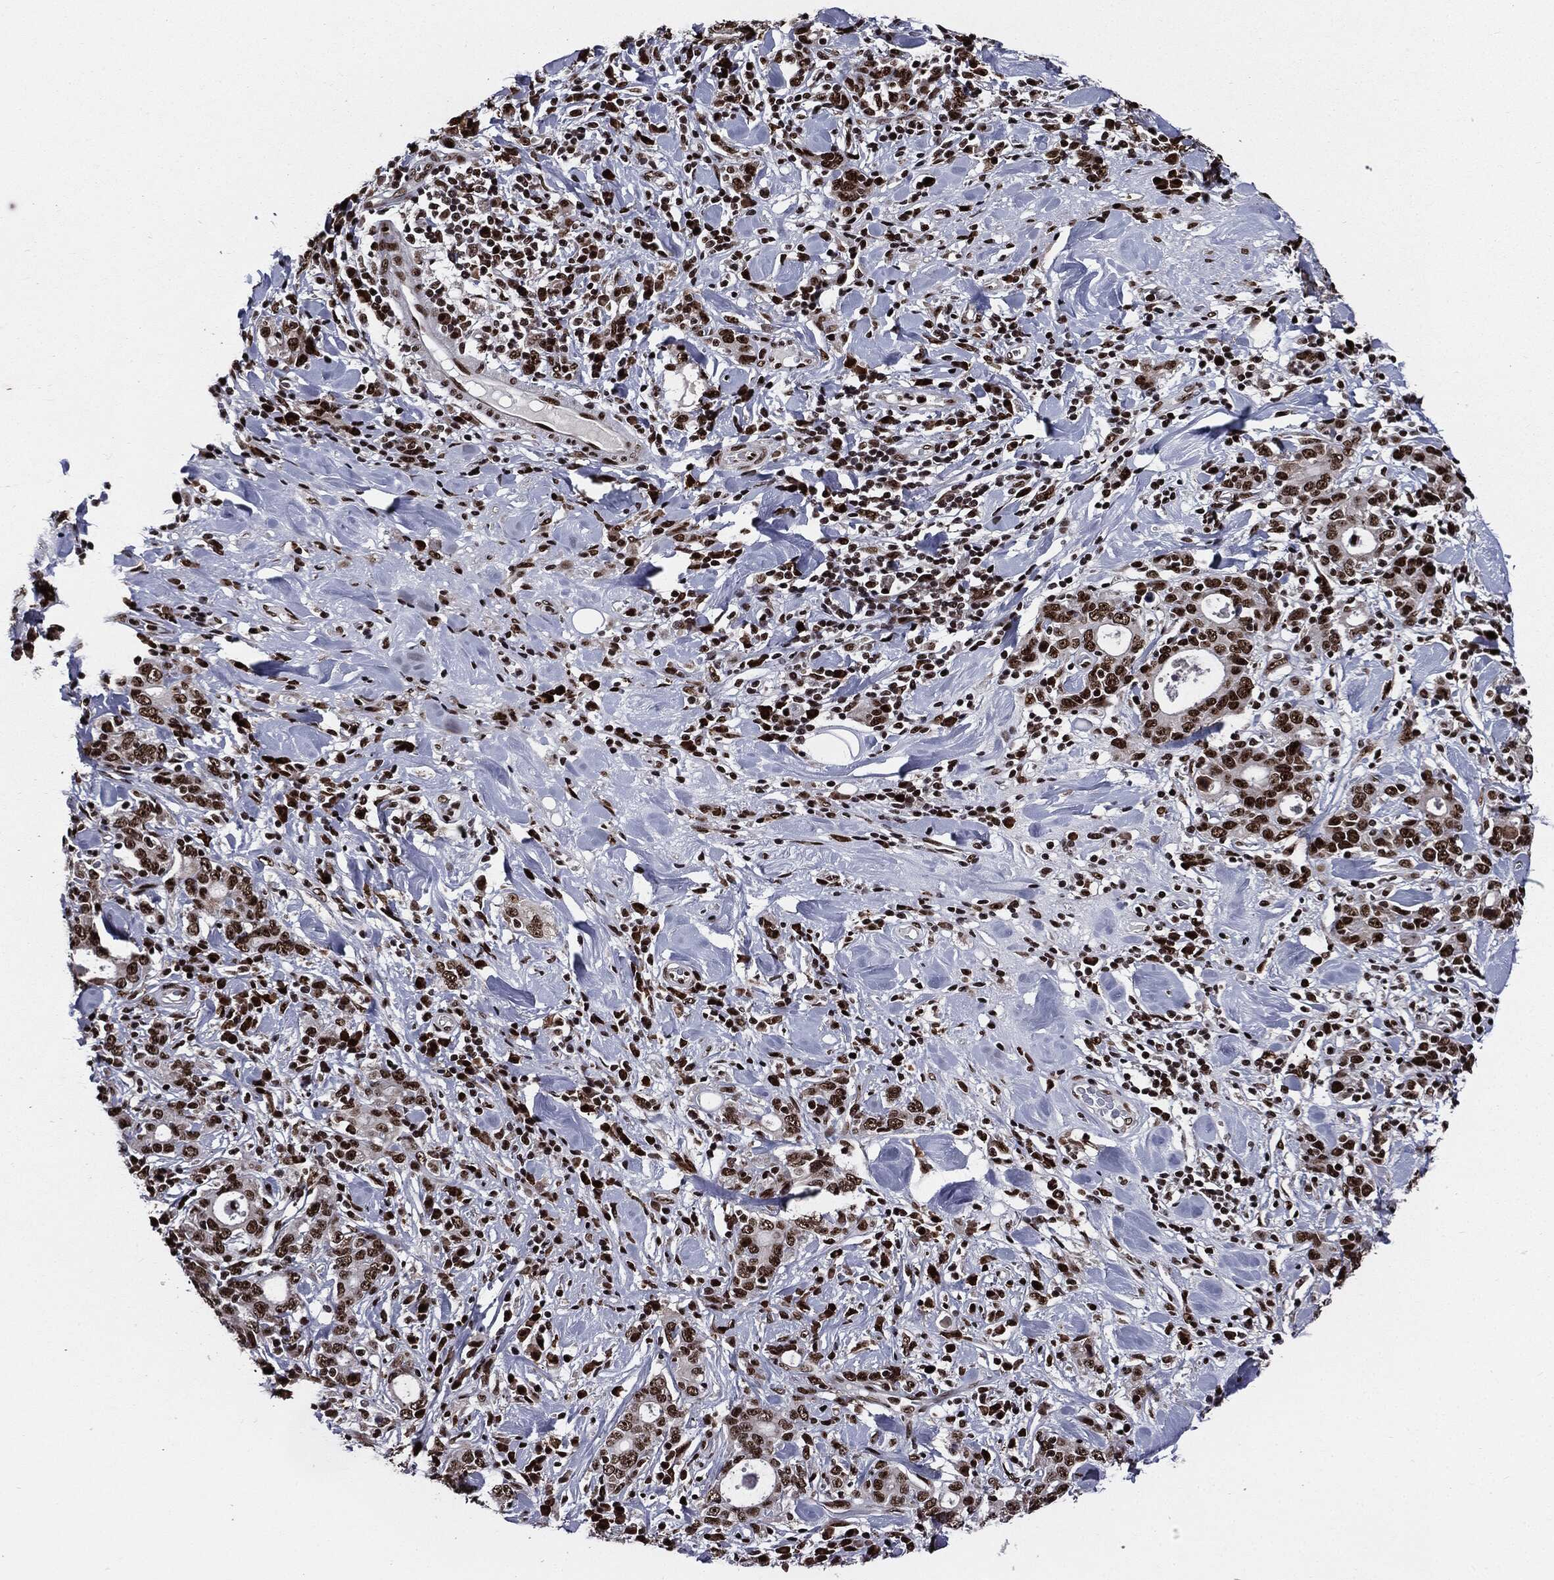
{"staining": {"intensity": "strong", "quantity": ">75%", "location": "nuclear"}, "tissue": "stomach cancer", "cell_type": "Tumor cells", "image_type": "cancer", "snomed": [{"axis": "morphology", "description": "Adenocarcinoma, NOS"}, {"axis": "topography", "description": "Stomach"}], "caption": "Adenocarcinoma (stomach) stained for a protein (brown) displays strong nuclear positive staining in about >75% of tumor cells.", "gene": "ZFP91", "patient": {"sex": "male", "age": 79}}